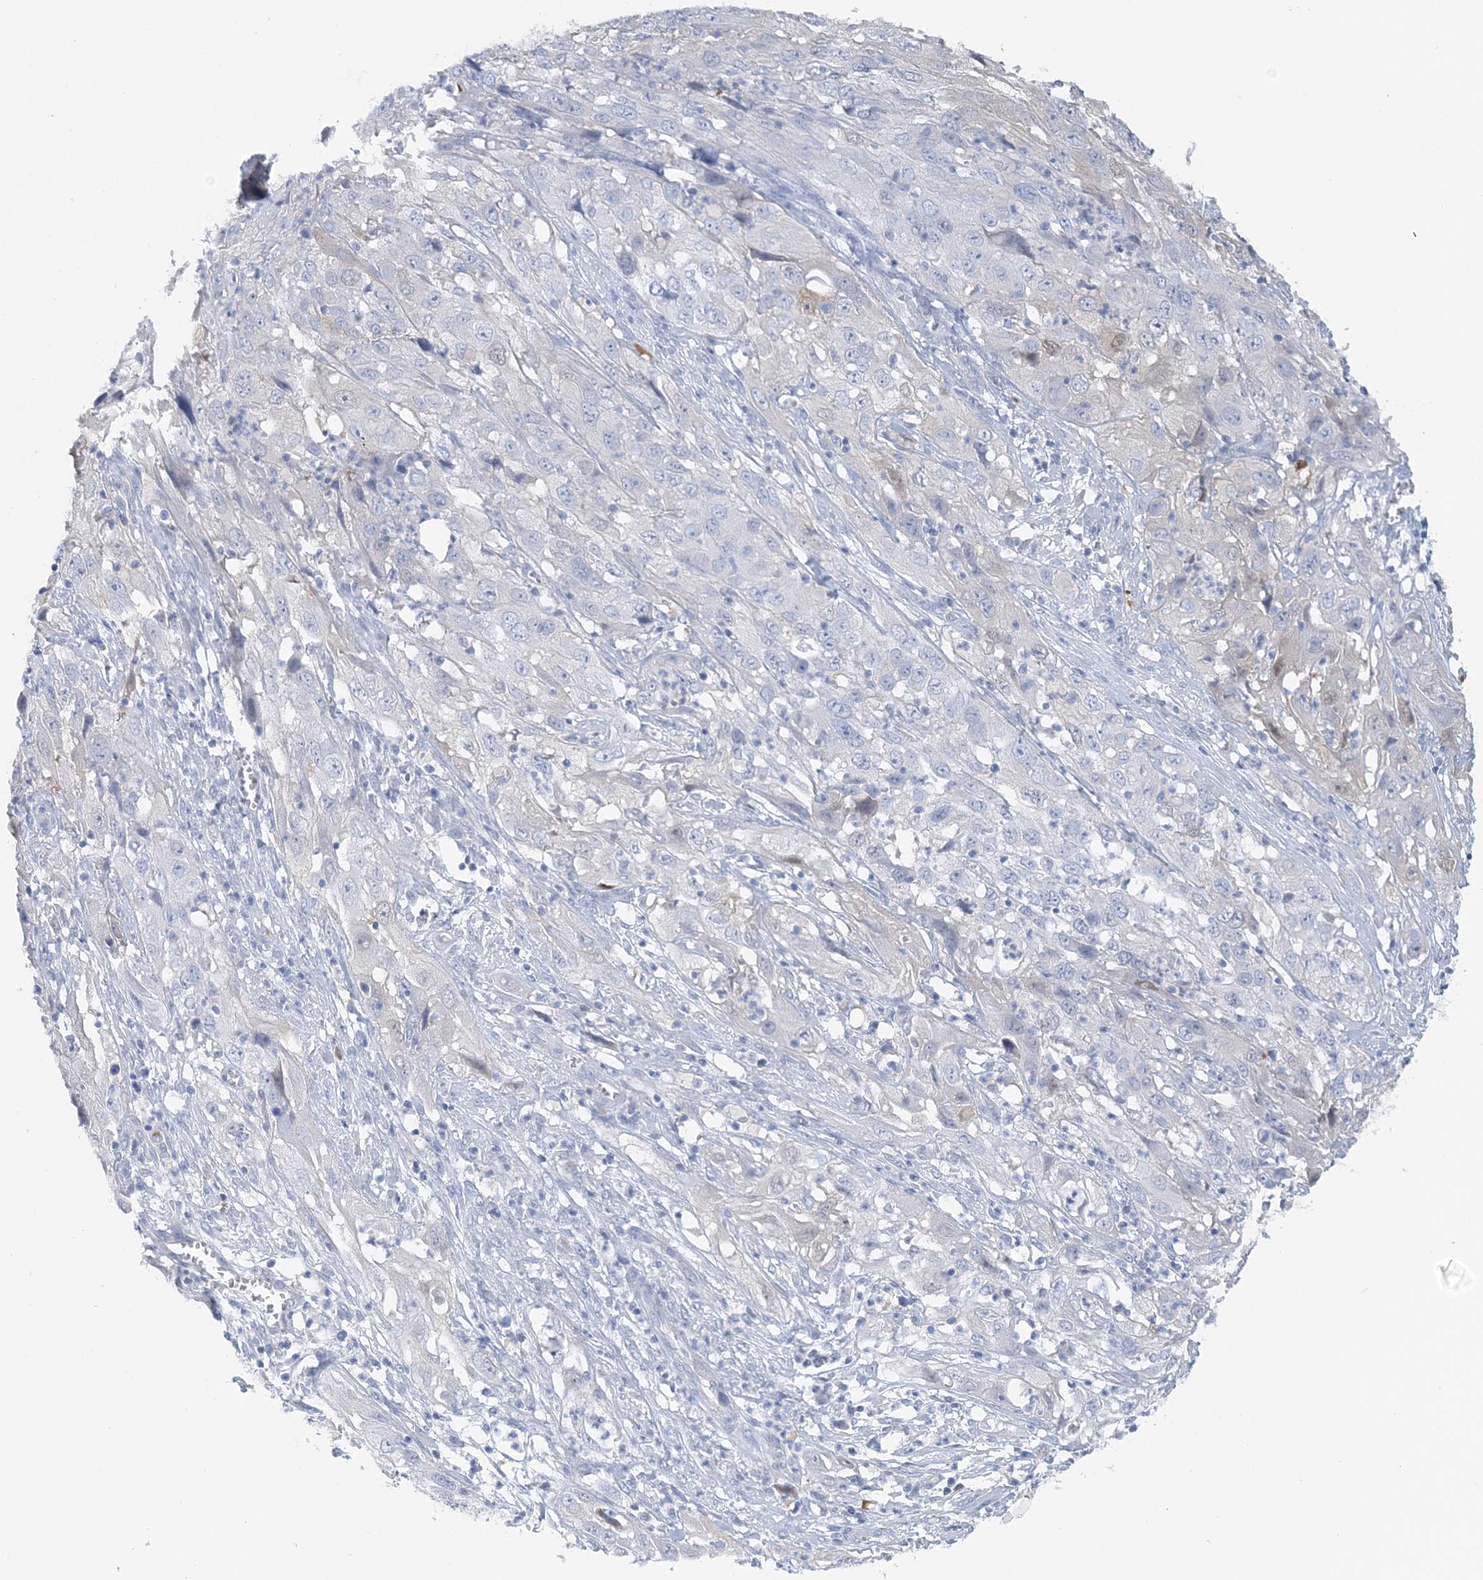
{"staining": {"intensity": "weak", "quantity": "<25%", "location": "cytoplasmic/membranous,nuclear"}, "tissue": "cervical cancer", "cell_type": "Tumor cells", "image_type": "cancer", "snomed": [{"axis": "morphology", "description": "Squamous cell carcinoma, NOS"}, {"axis": "topography", "description": "Cervix"}], "caption": "Human cervical cancer (squamous cell carcinoma) stained for a protein using IHC demonstrates no positivity in tumor cells.", "gene": "HMGCS1", "patient": {"sex": "female", "age": 32}}